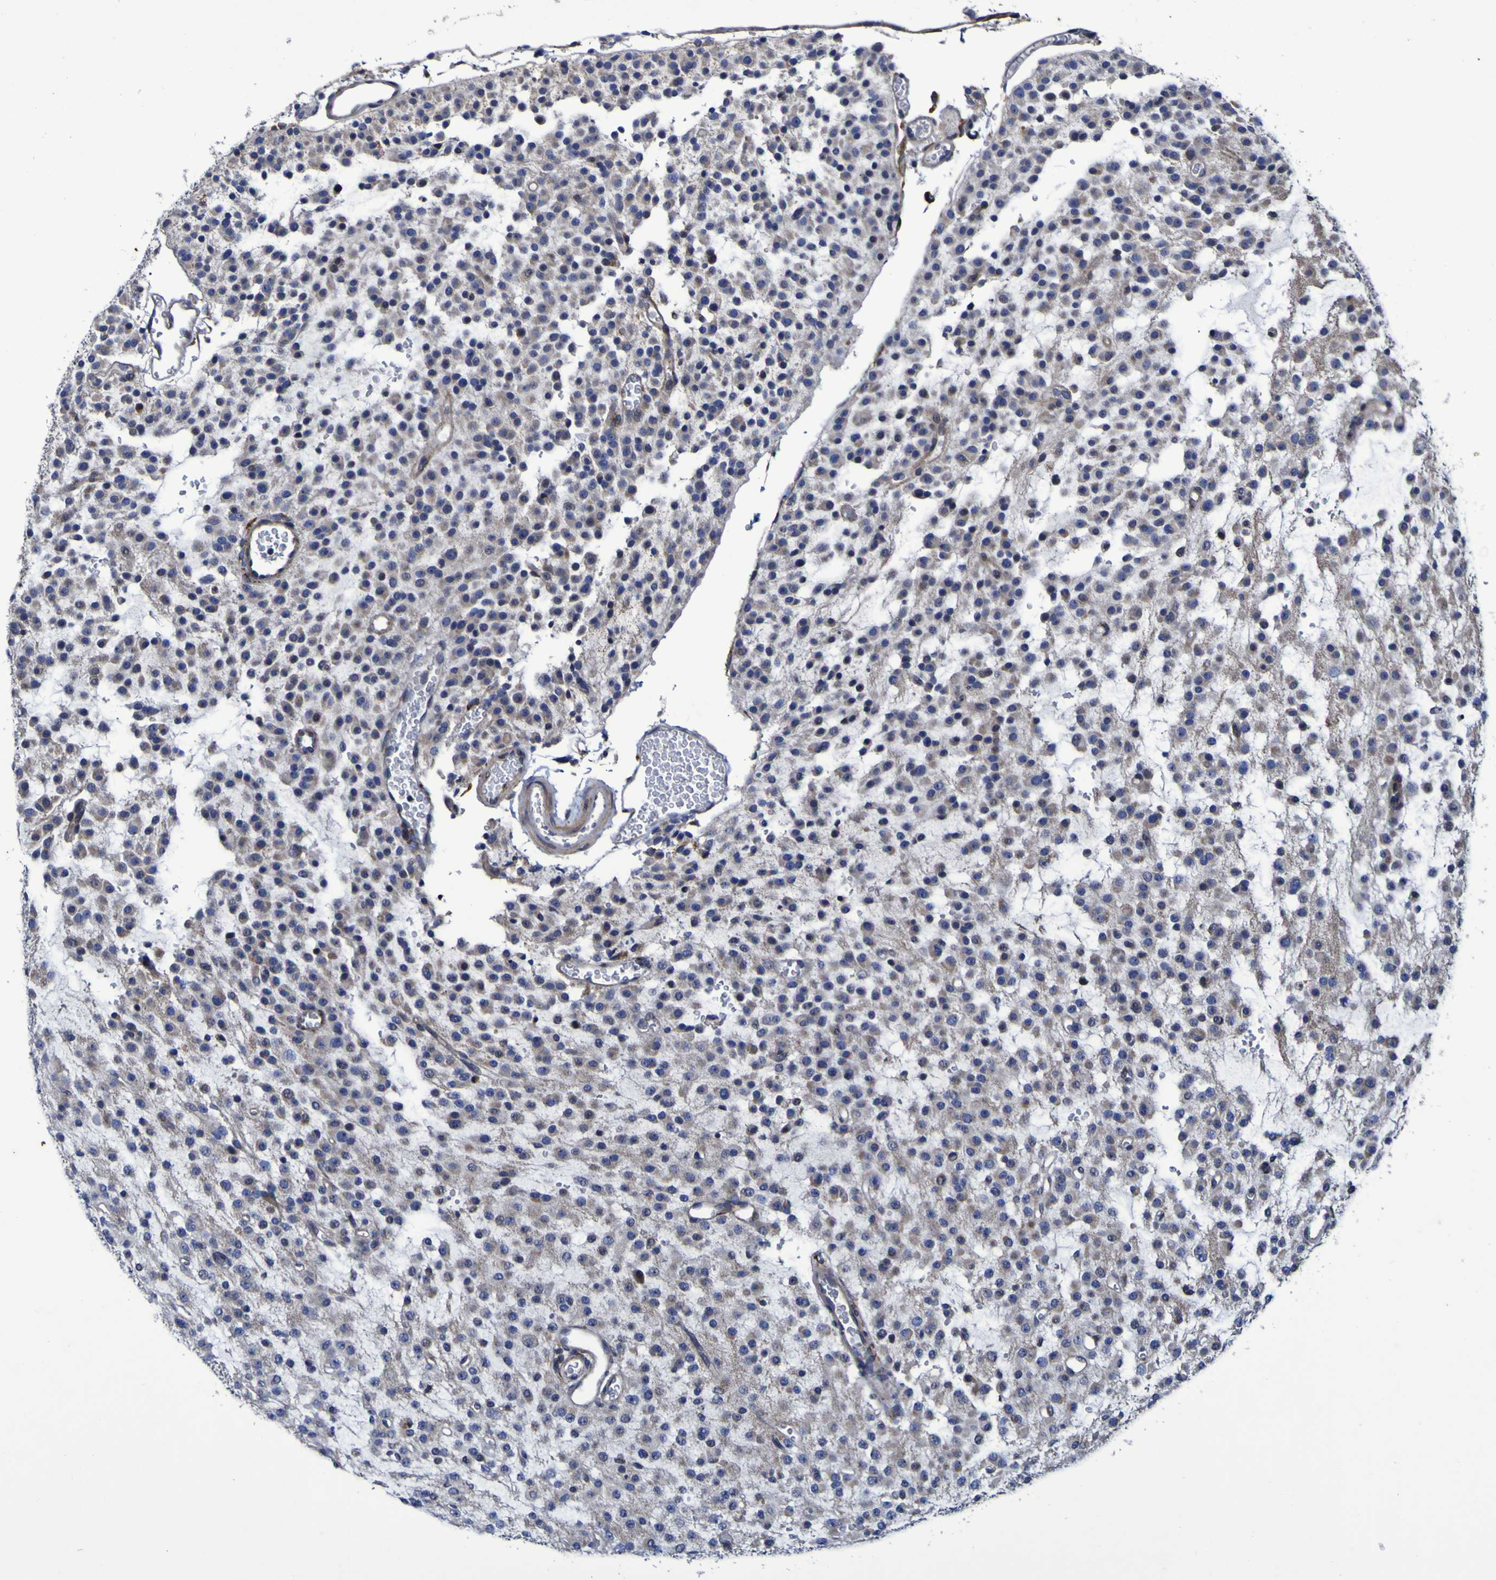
{"staining": {"intensity": "weak", "quantity": "<25%", "location": "cytoplasmic/membranous"}, "tissue": "glioma", "cell_type": "Tumor cells", "image_type": "cancer", "snomed": [{"axis": "morphology", "description": "Glioma, malignant, Low grade"}, {"axis": "topography", "description": "Brain"}], "caption": "Protein analysis of glioma reveals no significant staining in tumor cells. (Brightfield microscopy of DAB (3,3'-diaminobenzidine) immunohistochemistry (IHC) at high magnification).", "gene": "P3H1", "patient": {"sex": "male", "age": 38}}